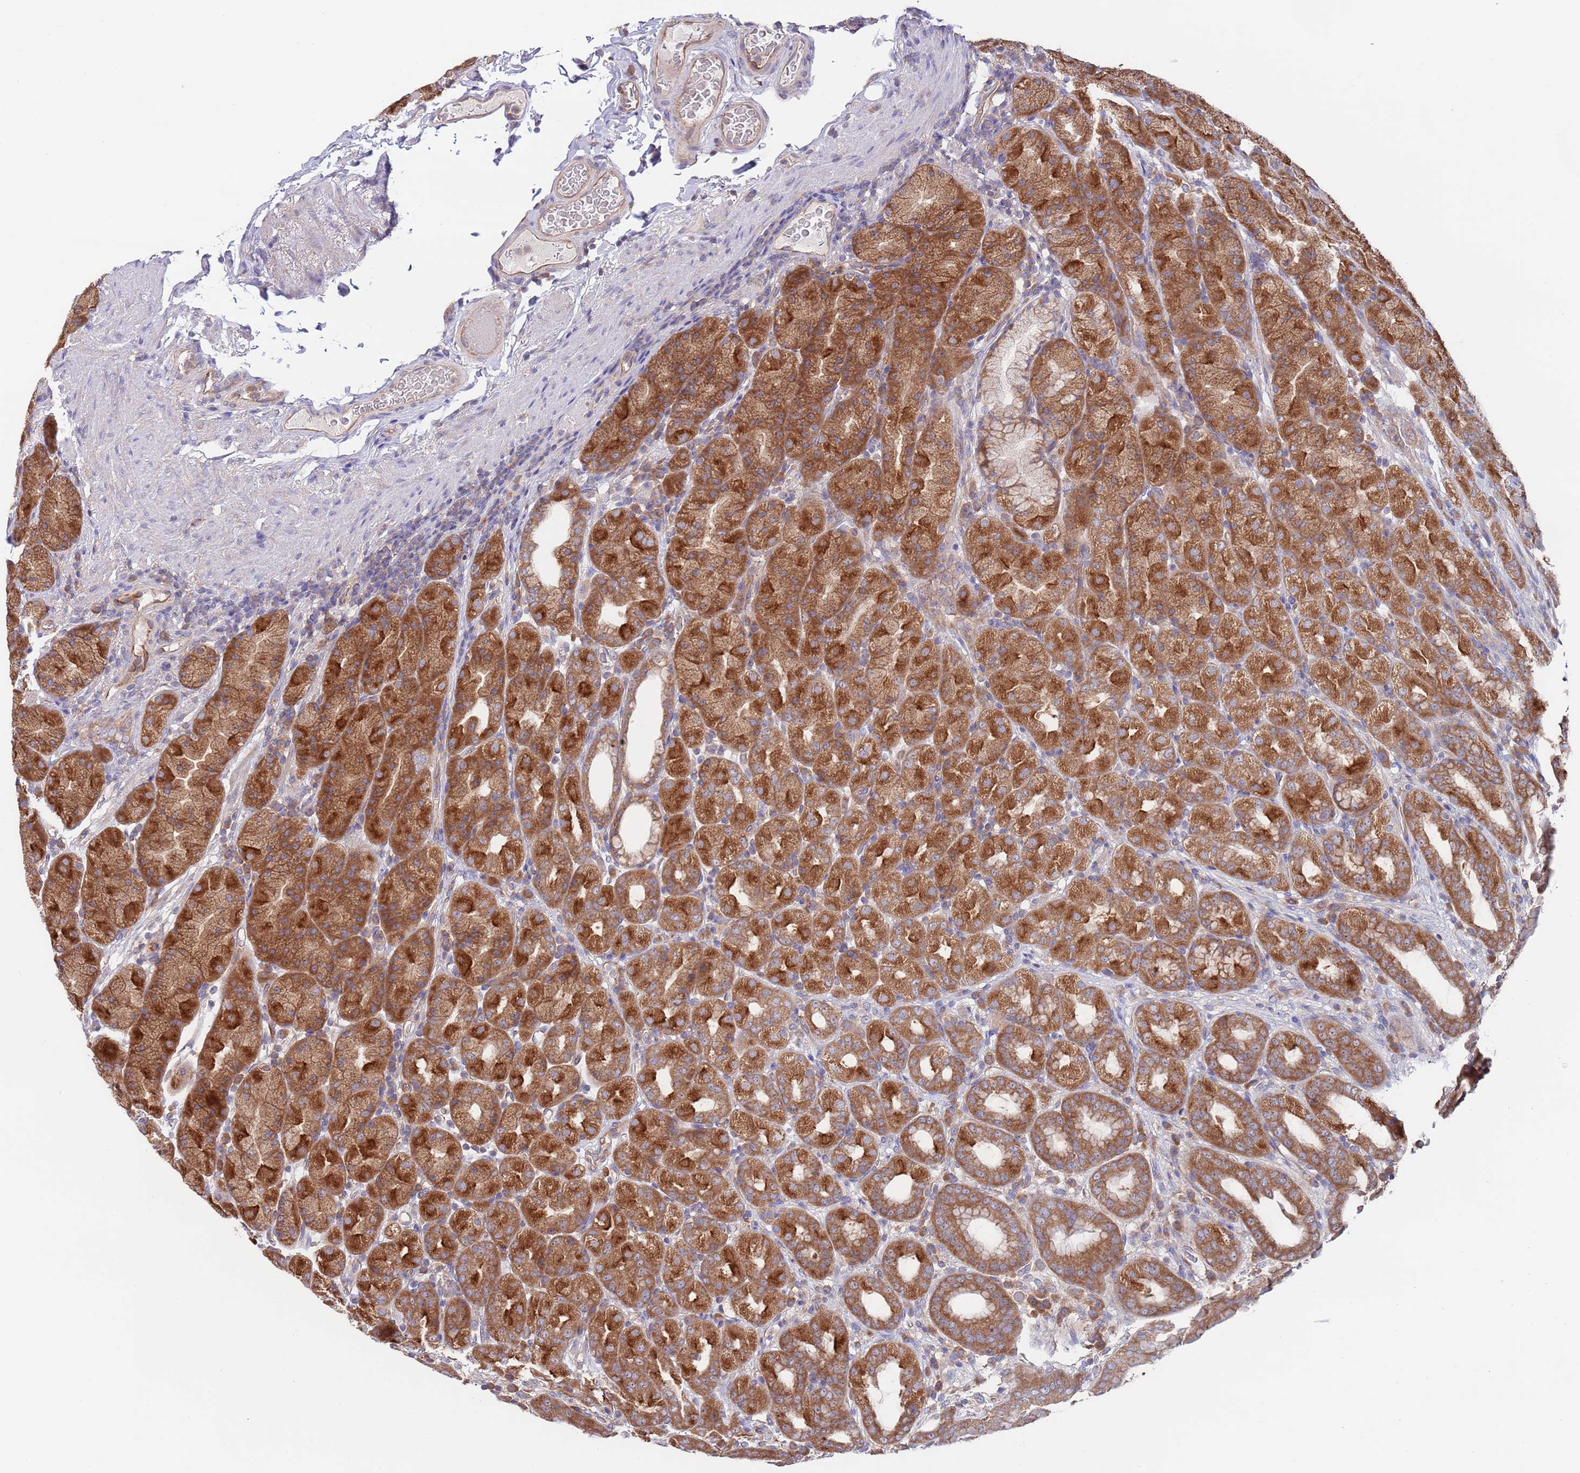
{"staining": {"intensity": "strong", "quantity": ">75%", "location": "cytoplasmic/membranous"}, "tissue": "stomach", "cell_type": "Glandular cells", "image_type": "normal", "snomed": [{"axis": "morphology", "description": "Normal tissue, NOS"}, {"axis": "topography", "description": "Stomach, upper"}, {"axis": "topography", "description": "Stomach"}], "caption": "A brown stain shows strong cytoplasmic/membranous expression of a protein in glandular cells of unremarkable stomach.", "gene": "EIF3F", "patient": {"sex": "male", "age": 68}}